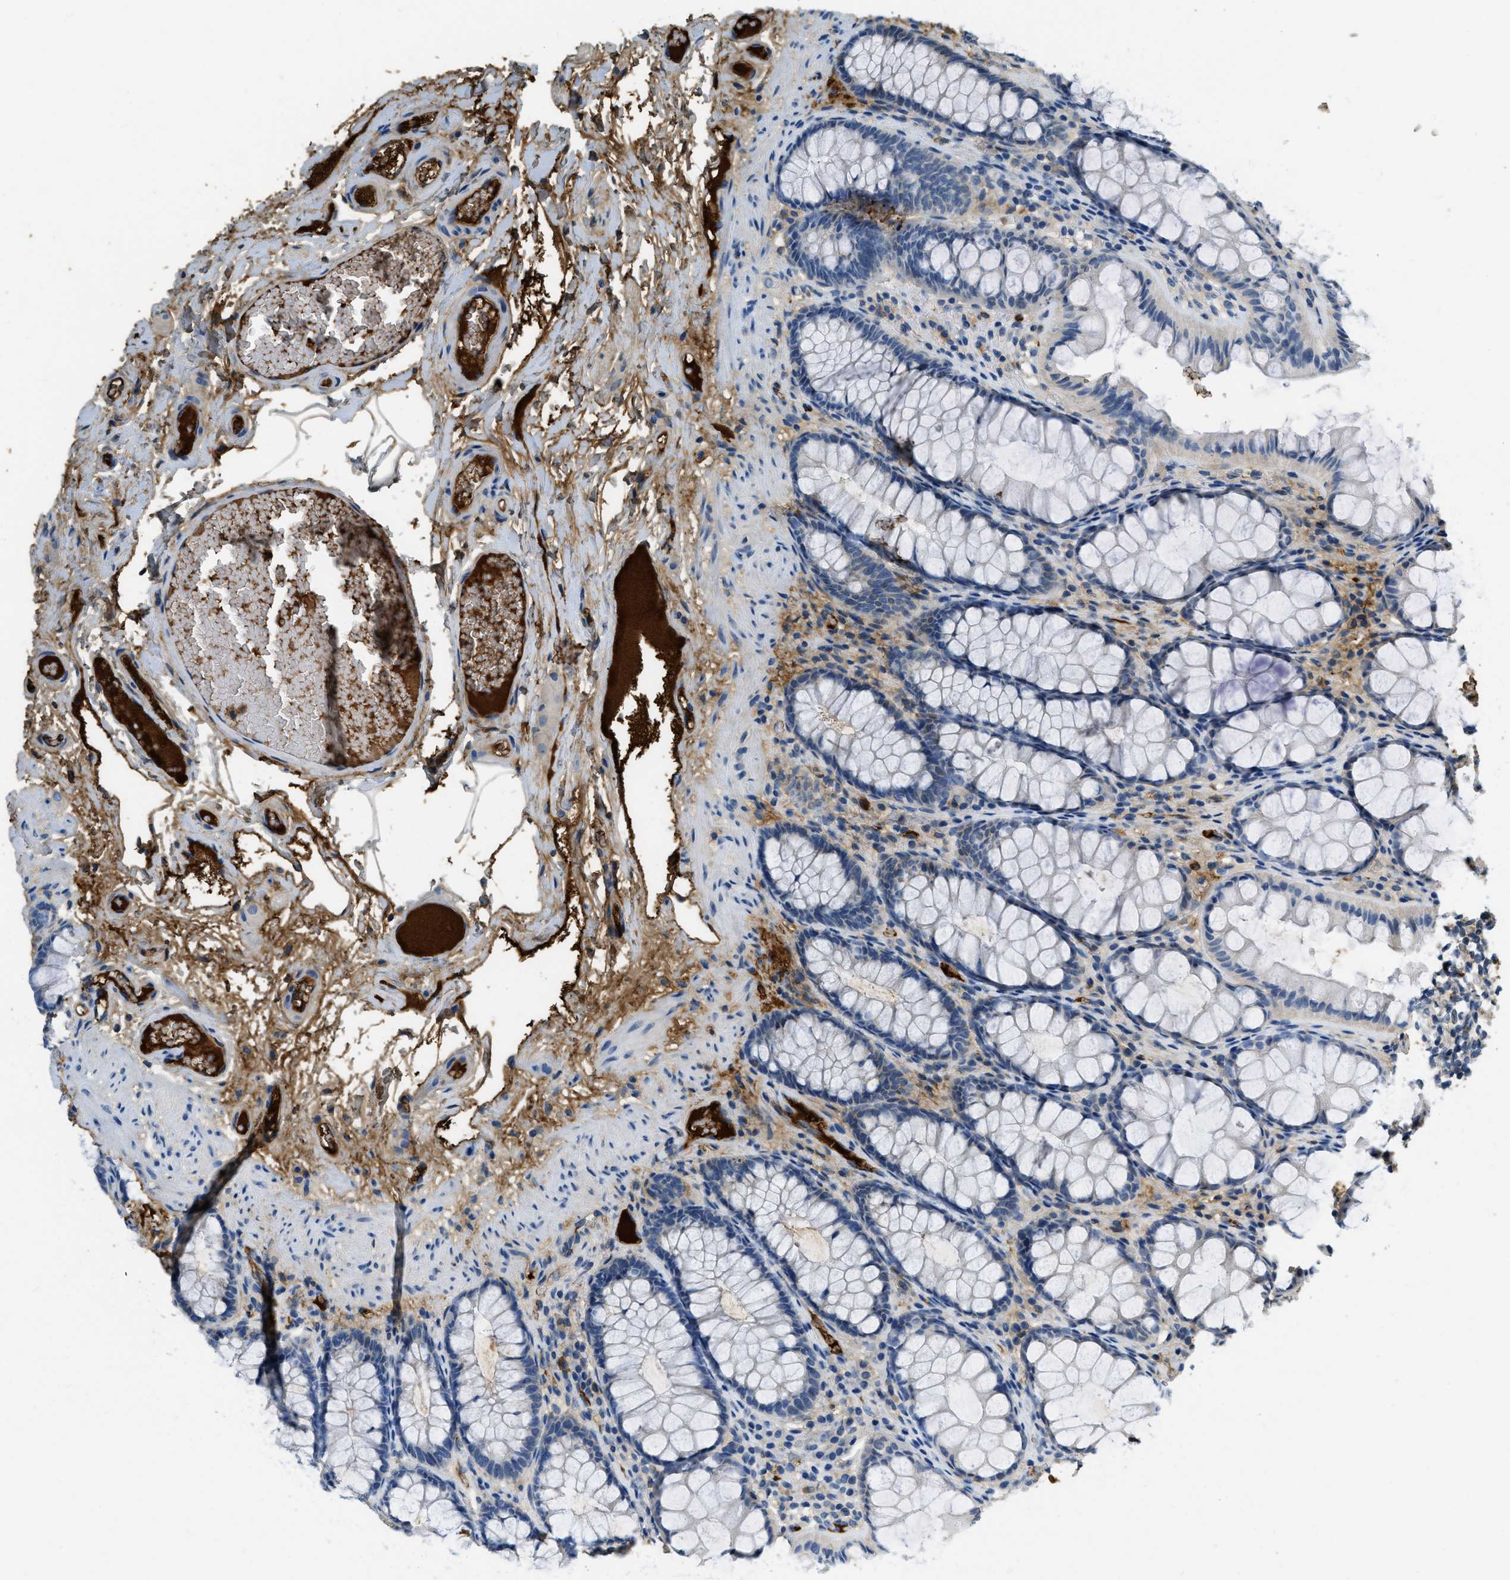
{"staining": {"intensity": "weak", "quantity": ">75%", "location": "cytoplasmic/membranous"}, "tissue": "colon", "cell_type": "Endothelial cells", "image_type": "normal", "snomed": [{"axis": "morphology", "description": "Normal tissue, NOS"}, {"axis": "topography", "description": "Colon"}], "caption": "A photomicrograph of human colon stained for a protein reveals weak cytoplasmic/membranous brown staining in endothelial cells. (Brightfield microscopy of DAB IHC at high magnification).", "gene": "PRTN3", "patient": {"sex": "female", "age": 55}}